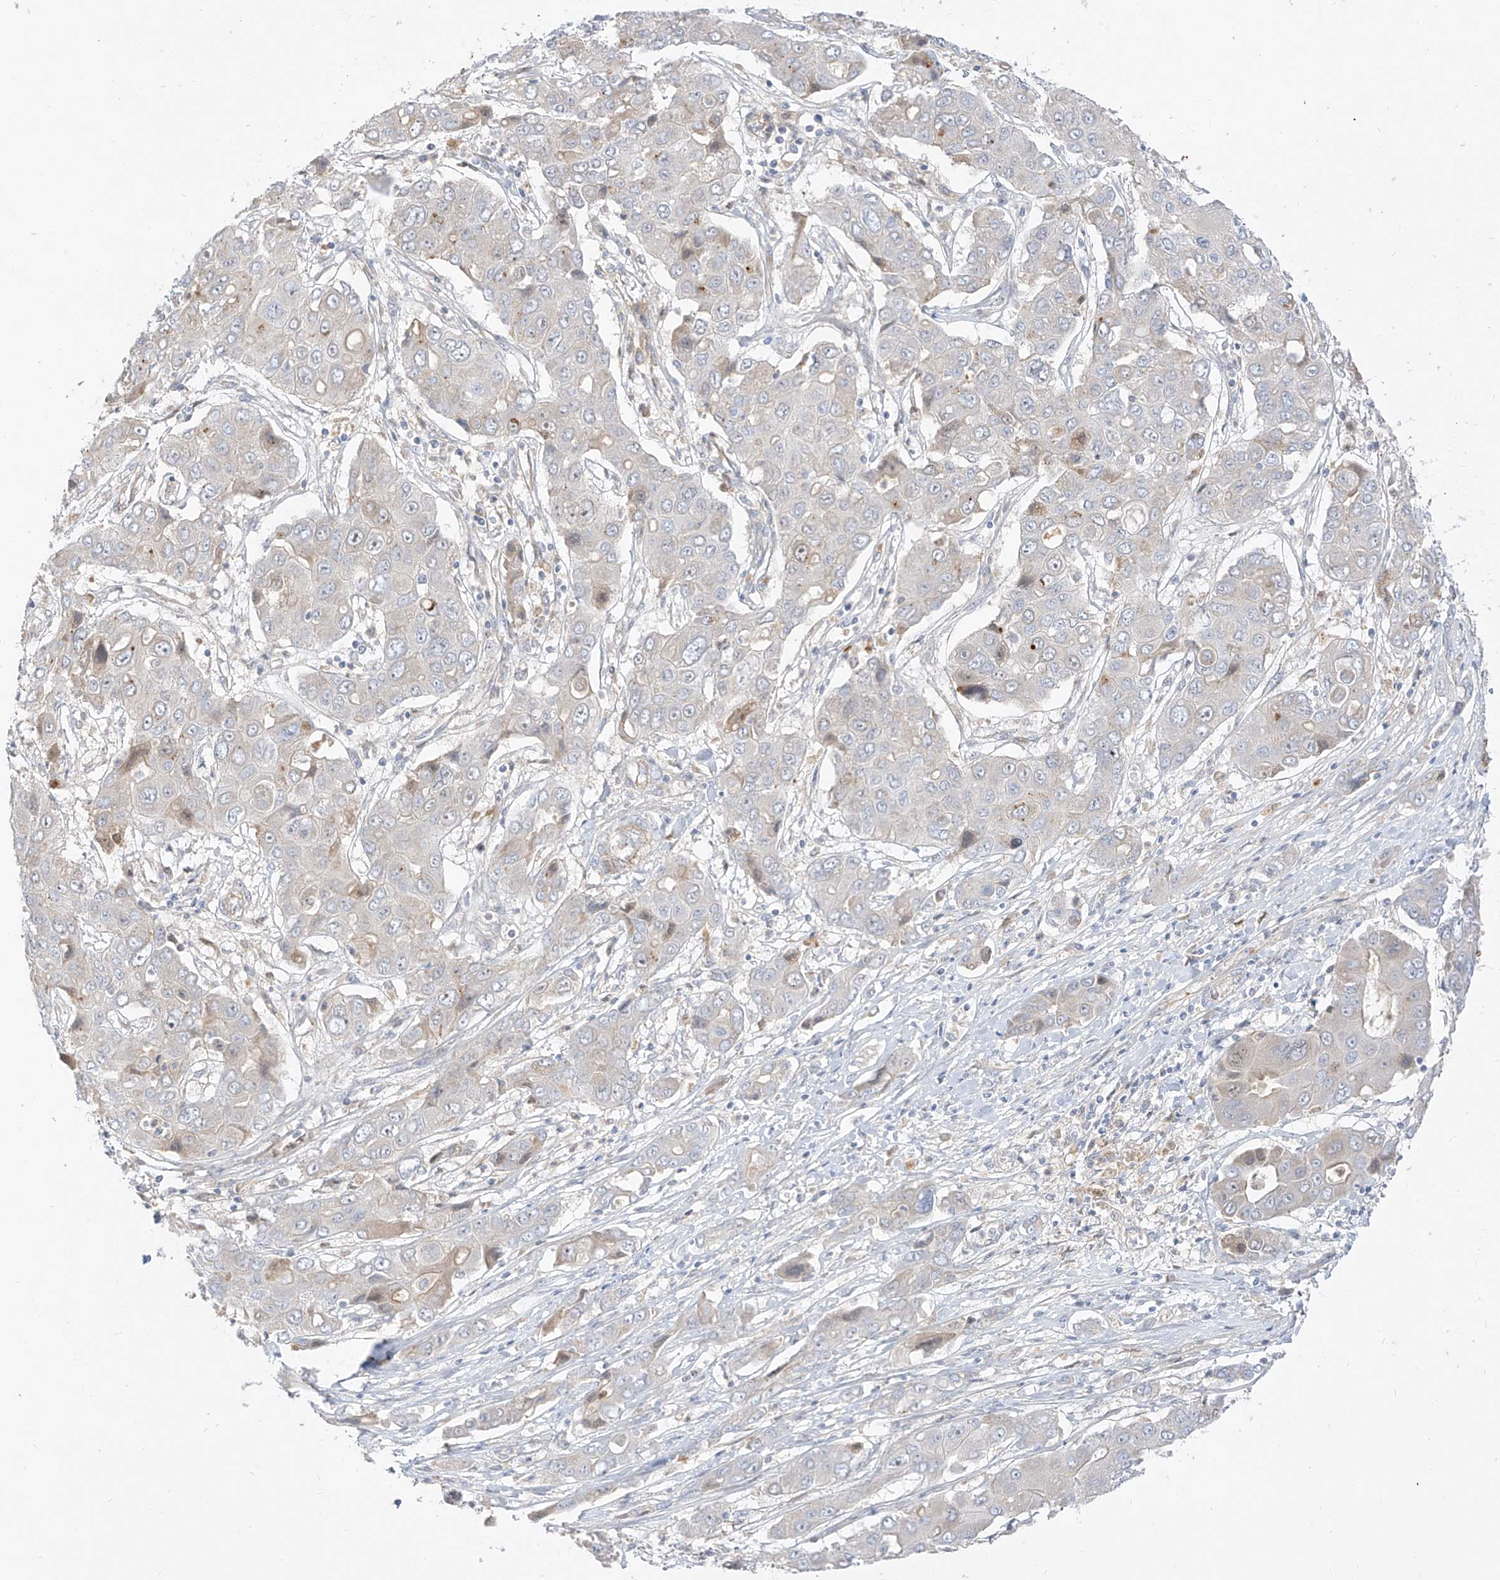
{"staining": {"intensity": "negative", "quantity": "none", "location": "none"}, "tissue": "liver cancer", "cell_type": "Tumor cells", "image_type": "cancer", "snomed": [{"axis": "morphology", "description": "Cholangiocarcinoma"}, {"axis": "topography", "description": "Liver"}], "caption": "Immunohistochemical staining of liver cancer demonstrates no significant staining in tumor cells.", "gene": "C2orf42", "patient": {"sex": "male", "age": 67}}